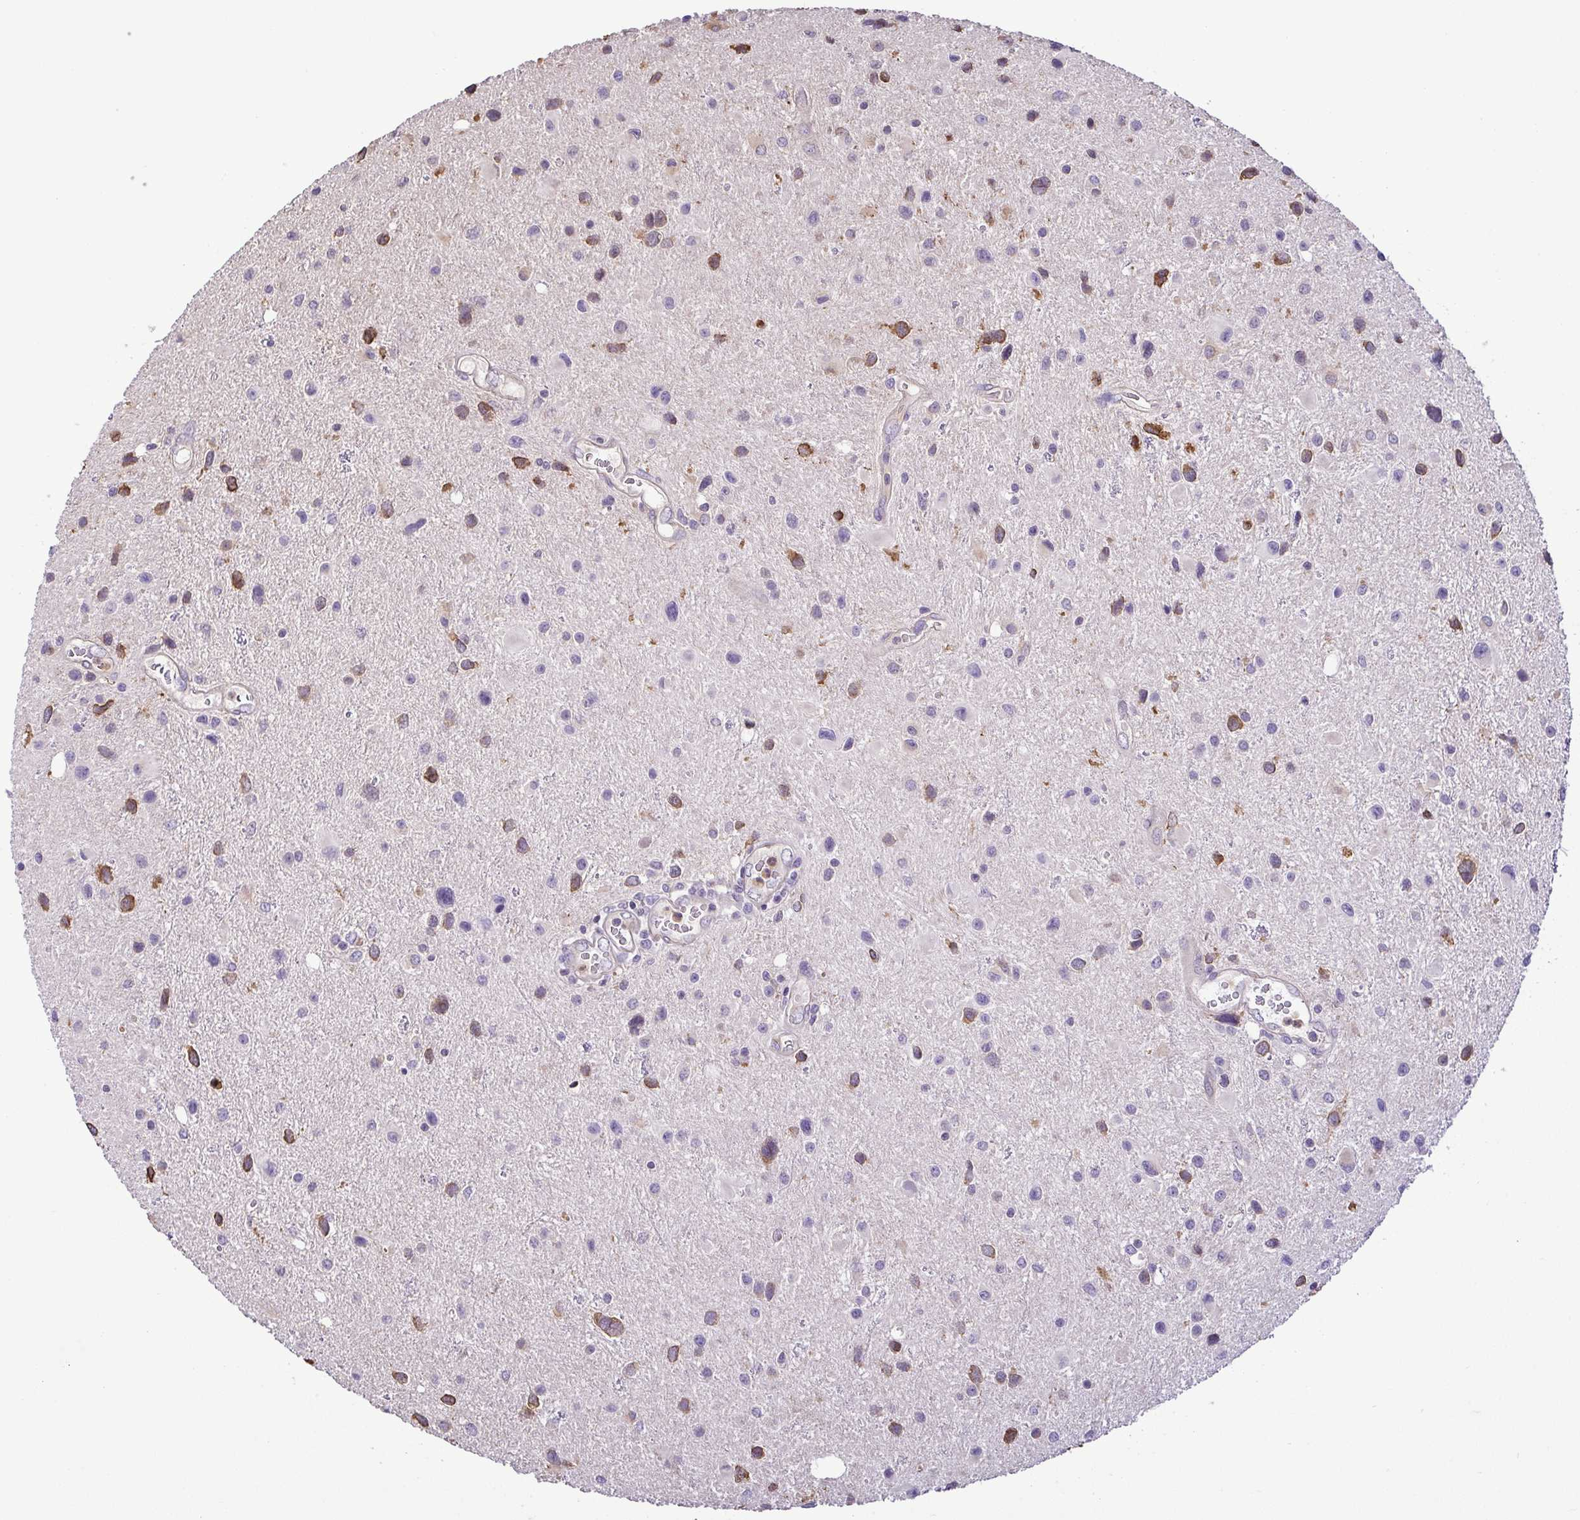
{"staining": {"intensity": "strong", "quantity": "25%-75%", "location": "cytoplasmic/membranous"}, "tissue": "glioma", "cell_type": "Tumor cells", "image_type": "cancer", "snomed": [{"axis": "morphology", "description": "Glioma, malignant, Low grade"}, {"axis": "topography", "description": "Brain"}], "caption": "Protein analysis of glioma tissue displays strong cytoplasmic/membranous staining in about 25%-75% of tumor cells.", "gene": "MYL10", "patient": {"sex": "female", "age": 32}}